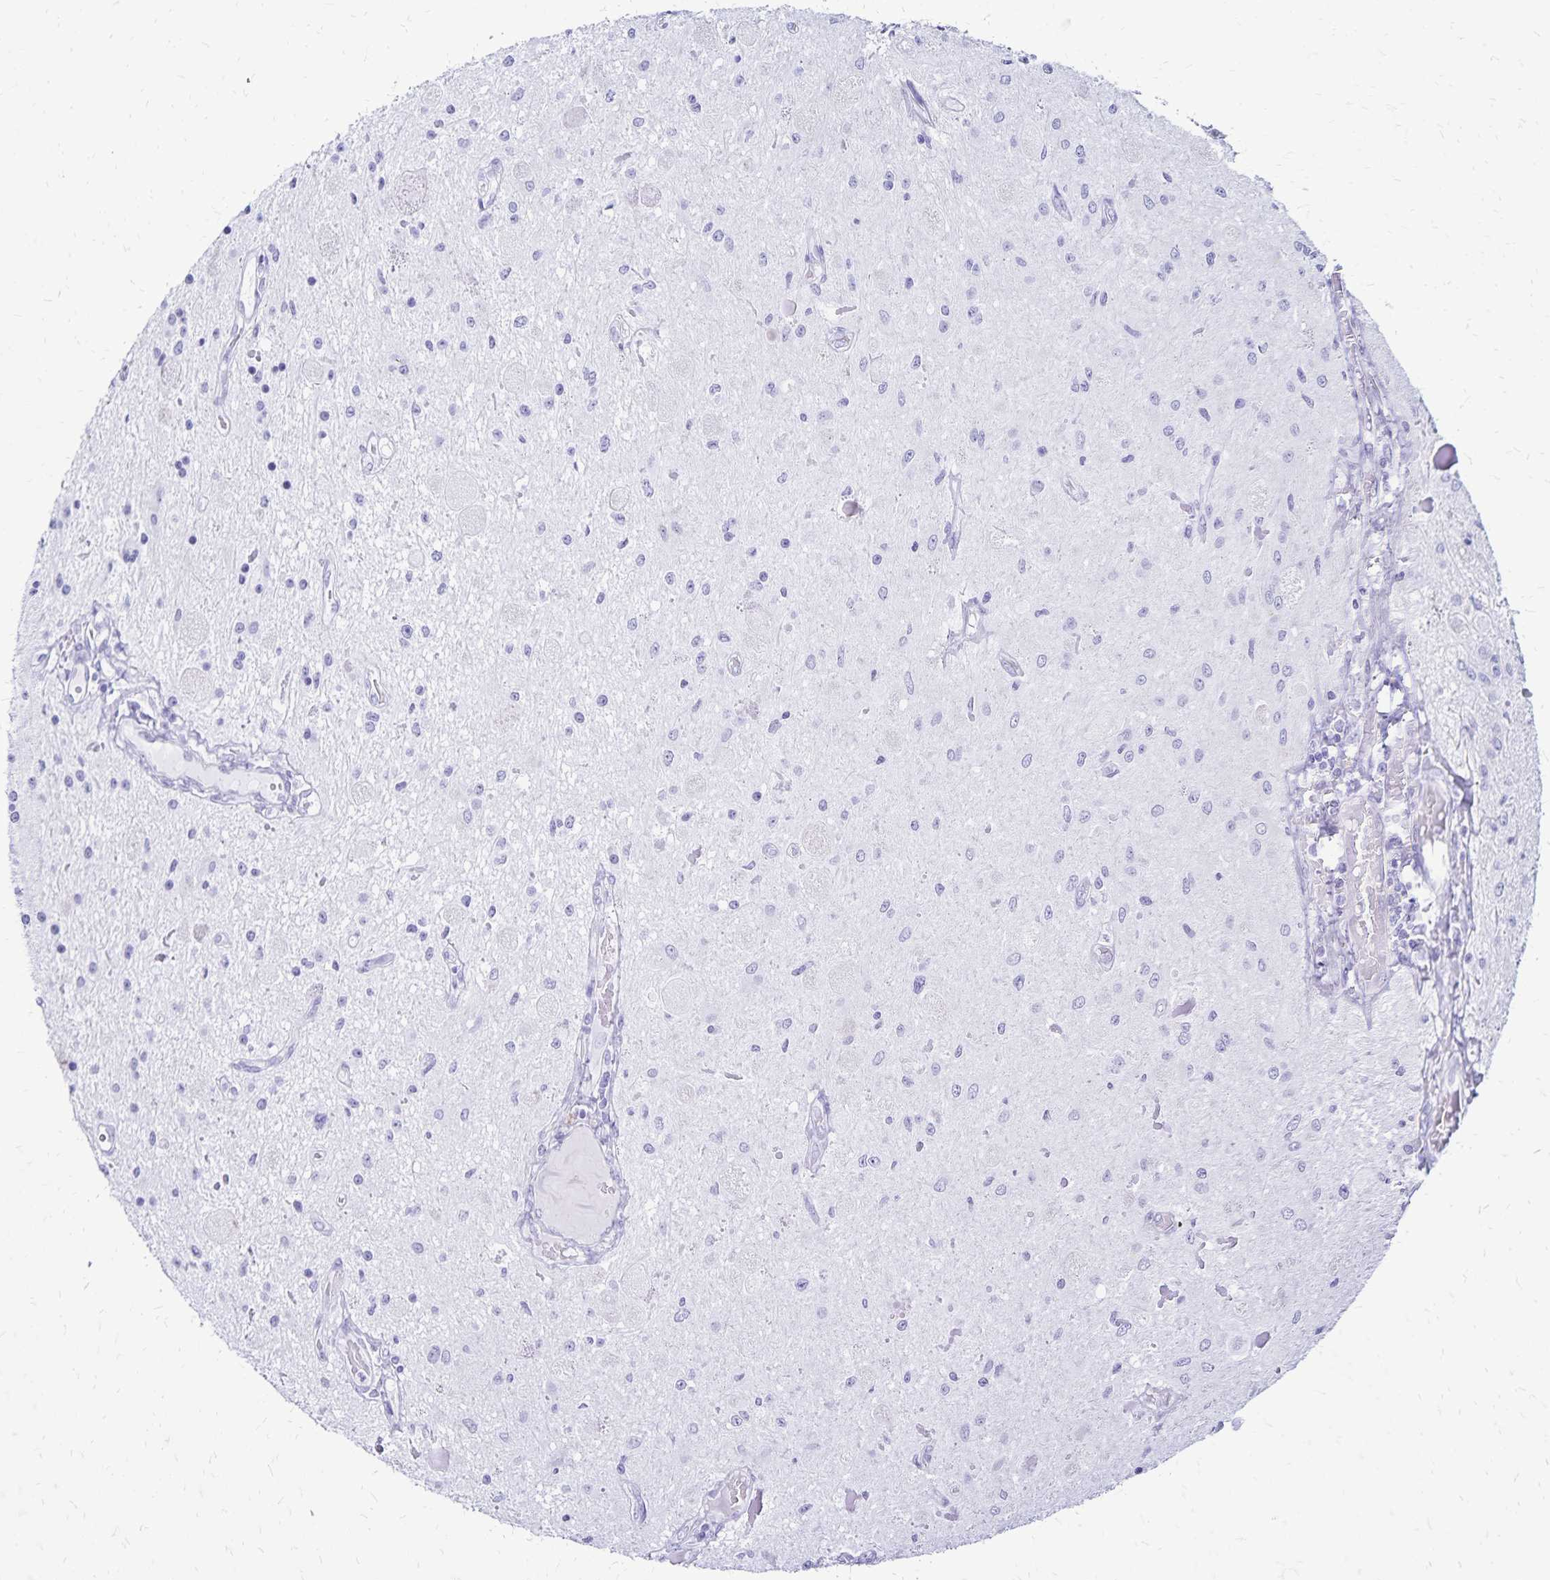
{"staining": {"intensity": "negative", "quantity": "none", "location": "none"}, "tissue": "glioma", "cell_type": "Tumor cells", "image_type": "cancer", "snomed": [{"axis": "morphology", "description": "Glioma, malignant, Low grade"}, {"axis": "topography", "description": "Cerebellum"}], "caption": "This is an IHC micrograph of human glioma. There is no expression in tumor cells.", "gene": "LIN28B", "patient": {"sex": "female", "age": 14}}